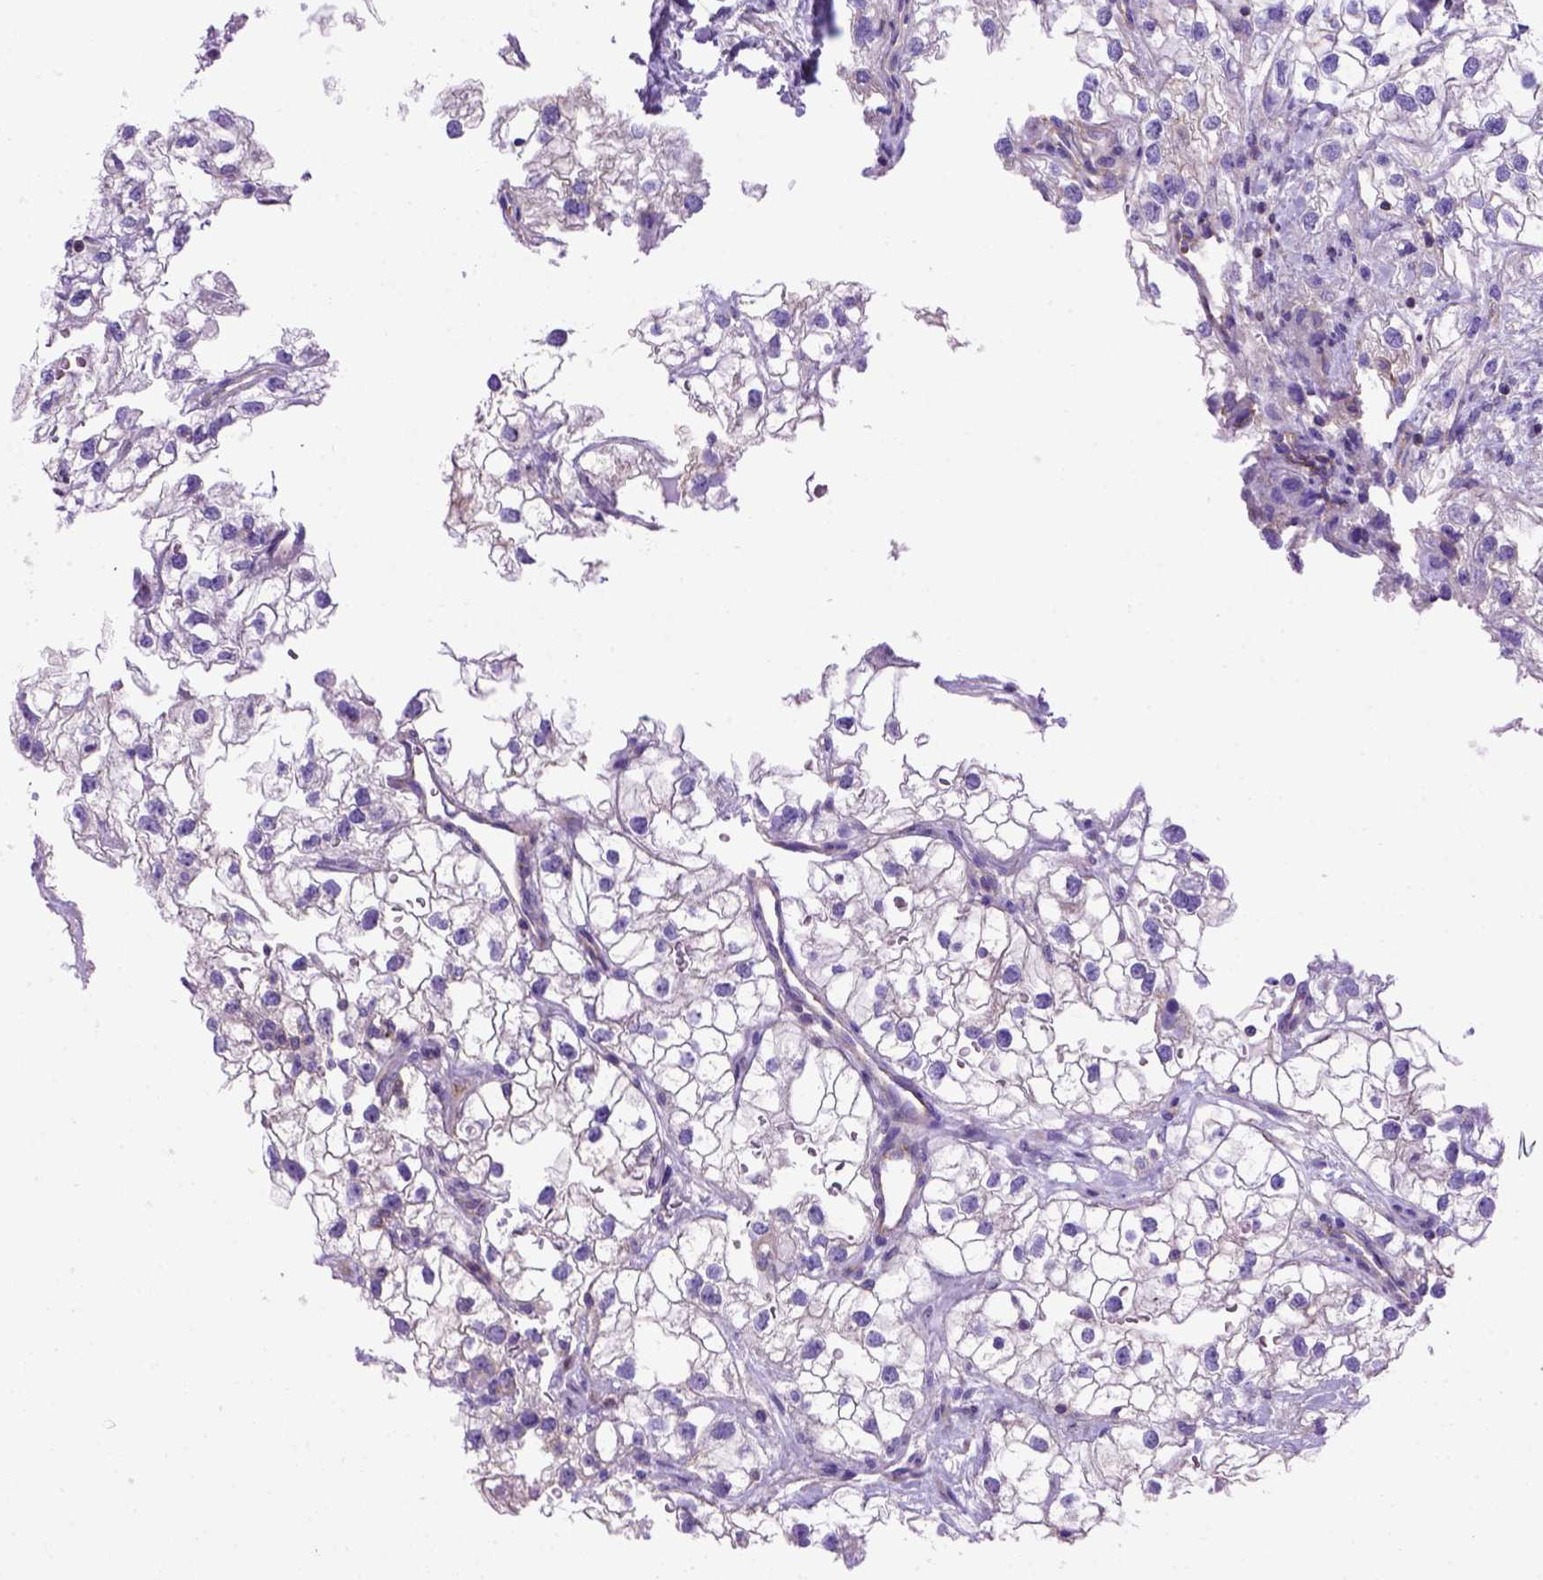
{"staining": {"intensity": "negative", "quantity": "none", "location": "none"}, "tissue": "renal cancer", "cell_type": "Tumor cells", "image_type": "cancer", "snomed": [{"axis": "morphology", "description": "Adenocarcinoma, NOS"}, {"axis": "topography", "description": "Kidney"}], "caption": "There is no significant expression in tumor cells of adenocarcinoma (renal).", "gene": "PEX12", "patient": {"sex": "male", "age": 59}}